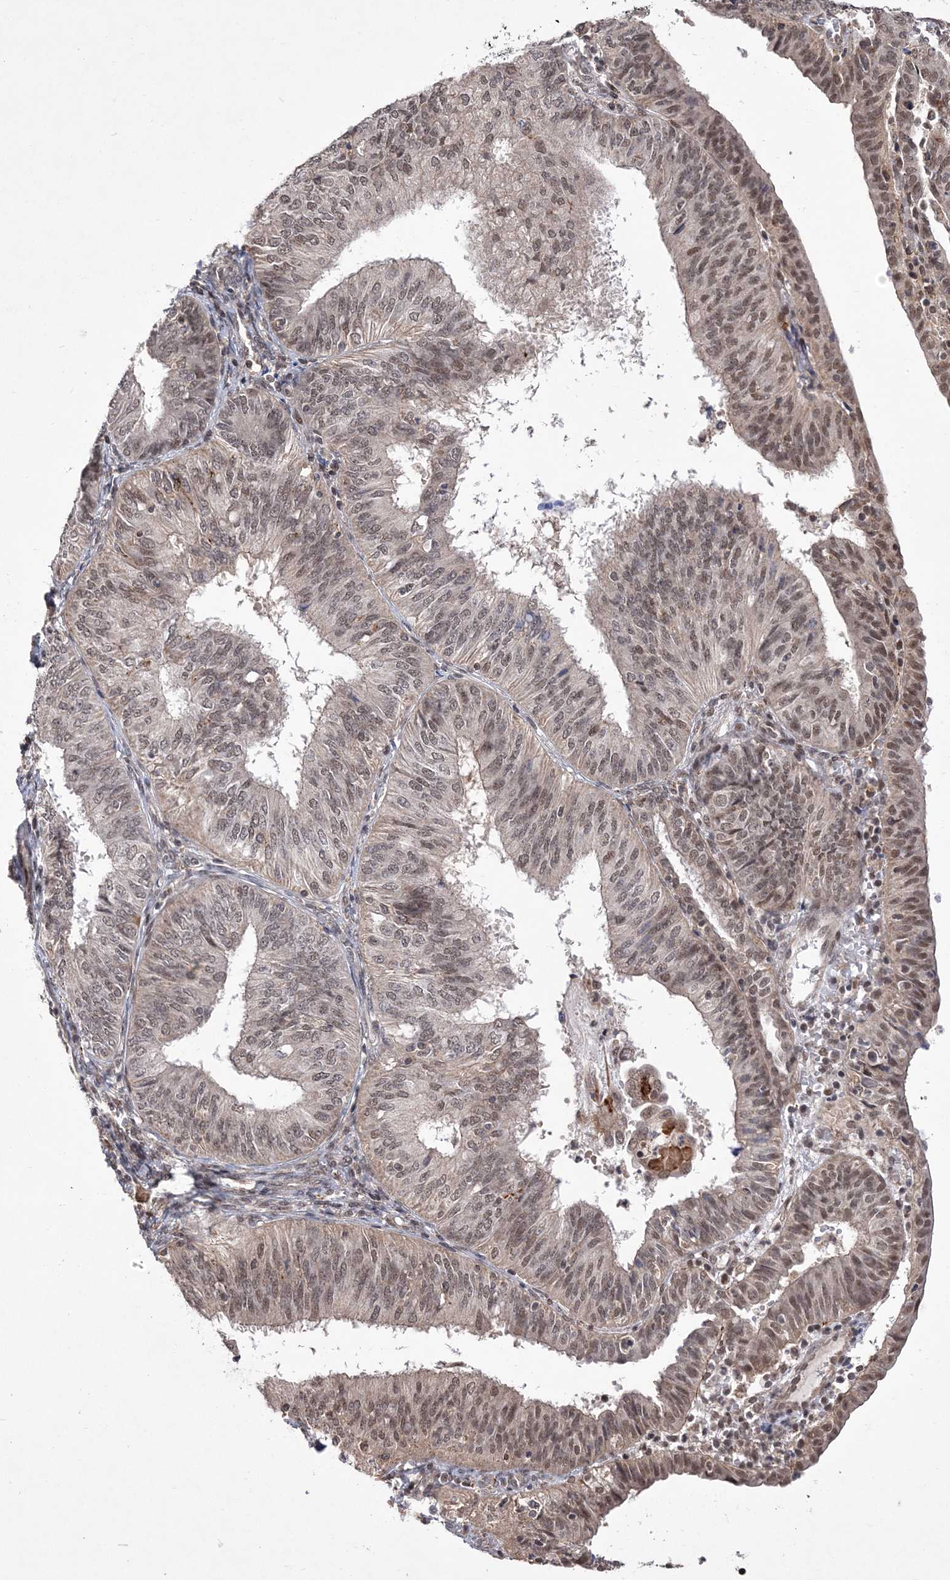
{"staining": {"intensity": "moderate", "quantity": ">75%", "location": "nuclear"}, "tissue": "endometrial cancer", "cell_type": "Tumor cells", "image_type": "cancer", "snomed": [{"axis": "morphology", "description": "Adenocarcinoma, NOS"}, {"axis": "topography", "description": "Endometrium"}], "caption": "Protein expression analysis of adenocarcinoma (endometrial) reveals moderate nuclear positivity in about >75% of tumor cells.", "gene": "BOD1L1", "patient": {"sex": "female", "age": 58}}